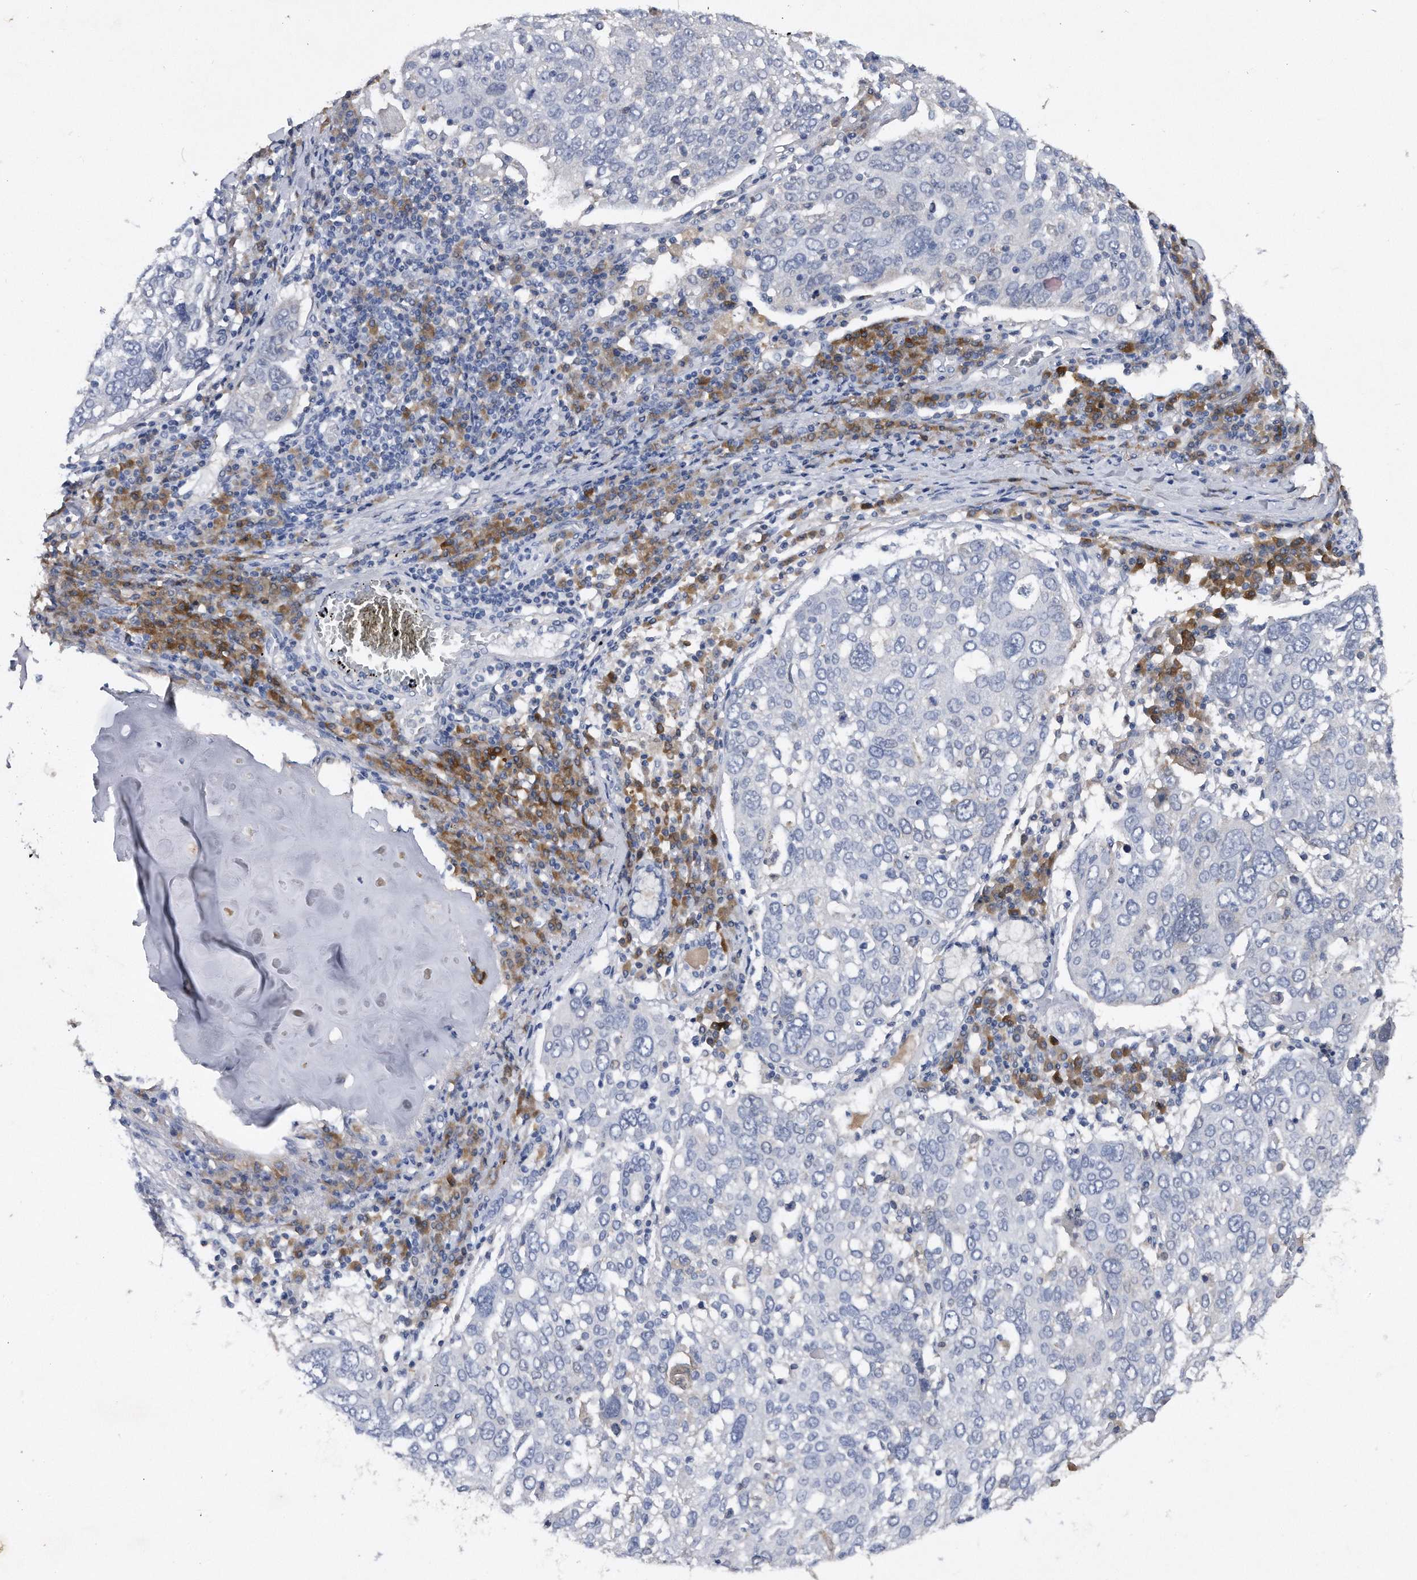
{"staining": {"intensity": "negative", "quantity": "none", "location": "none"}, "tissue": "lung cancer", "cell_type": "Tumor cells", "image_type": "cancer", "snomed": [{"axis": "morphology", "description": "Squamous cell carcinoma, NOS"}, {"axis": "topography", "description": "Lung"}], "caption": "This is an immunohistochemistry (IHC) image of human lung squamous cell carcinoma. There is no staining in tumor cells.", "gene": "ASNS", "patient": {"sex": "male", "age": 65}}